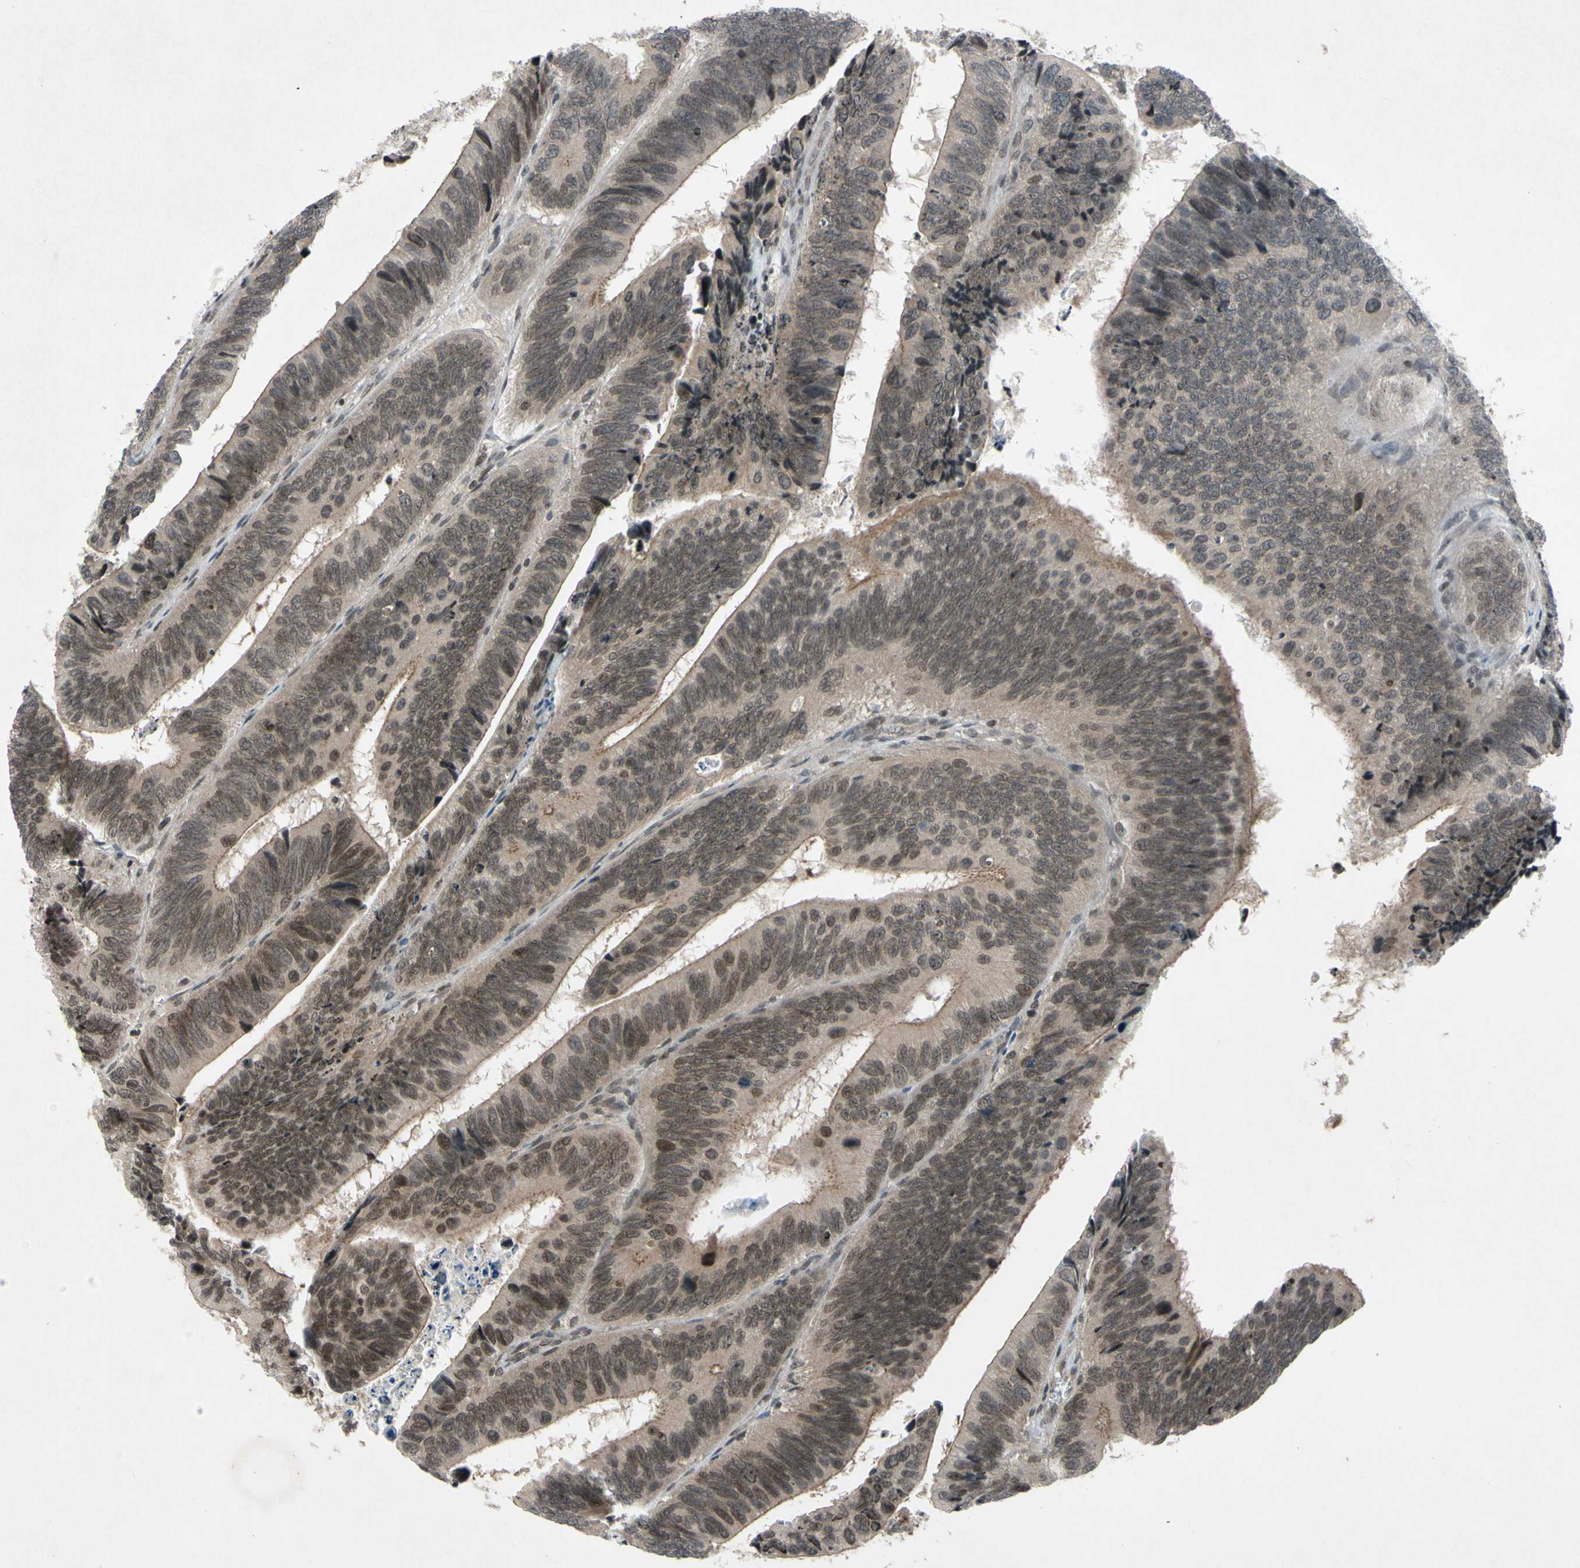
{"staining": {"intensity": "moderate", "quantity": ">75%", "location": "cytoplasmic/membranous,nuclear"}, "tissue": "colorectal cancer", "cell_type": "Tumor cells", "image_type": "cancer", "snomed": [{"axis": "morphology", "description": "Adenocarcinoma, NOS"}, {"axis": "topography", "description": "Colon"}], "caption": "Protein expression analysis of colorectal cancer shows moderate cytoplasmic/membranous and nuclear positivity in approximately >75% of tumor cells.", "gene": "XPO1", "patient": {"sex": "male", "age": 72}}